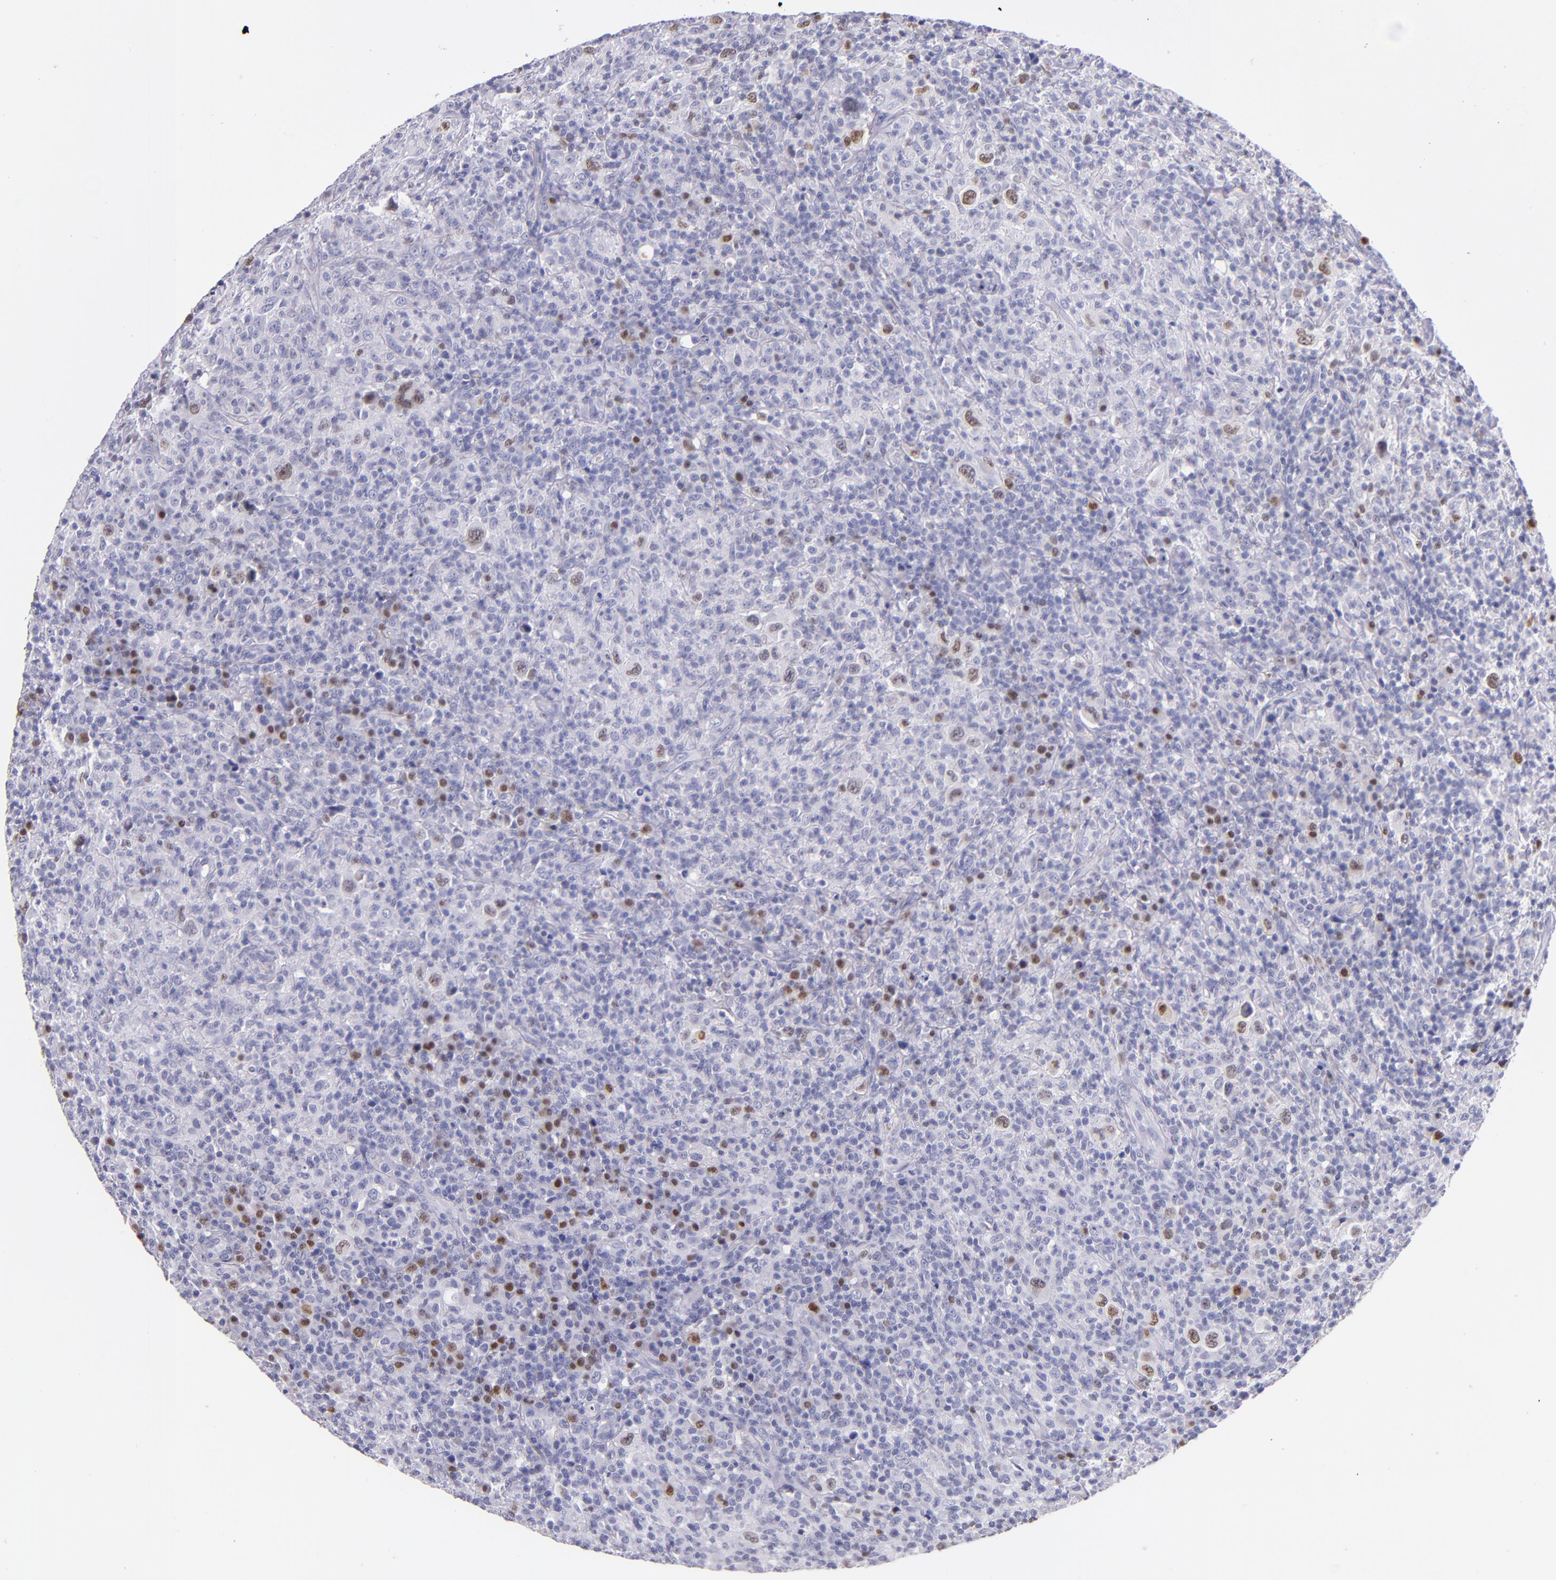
{"staining": {"intensity": "moderate", "quantity": "<25%", "location": "nuclear"}, "tissue": "lymphoma", "cell_type": "Tumor cells", "image_type": "cancer", "snomed": [{"axis": "morphology", "description": "Hodgkin's disease, NOS"}, {"axis": "topography", "description": "Lymph node"}], "caption": "Lymphoma tissue displays moderate nuclear positivity in approximately <25% of tumor cells, visualized by immunohistochemistry. (Stains: DAB in brown, nuclei in blue, Microscopy: brightfield microscopy at high magnification).", "gene": "IRF4", "patient": {"sex": "male", "age": 65}}